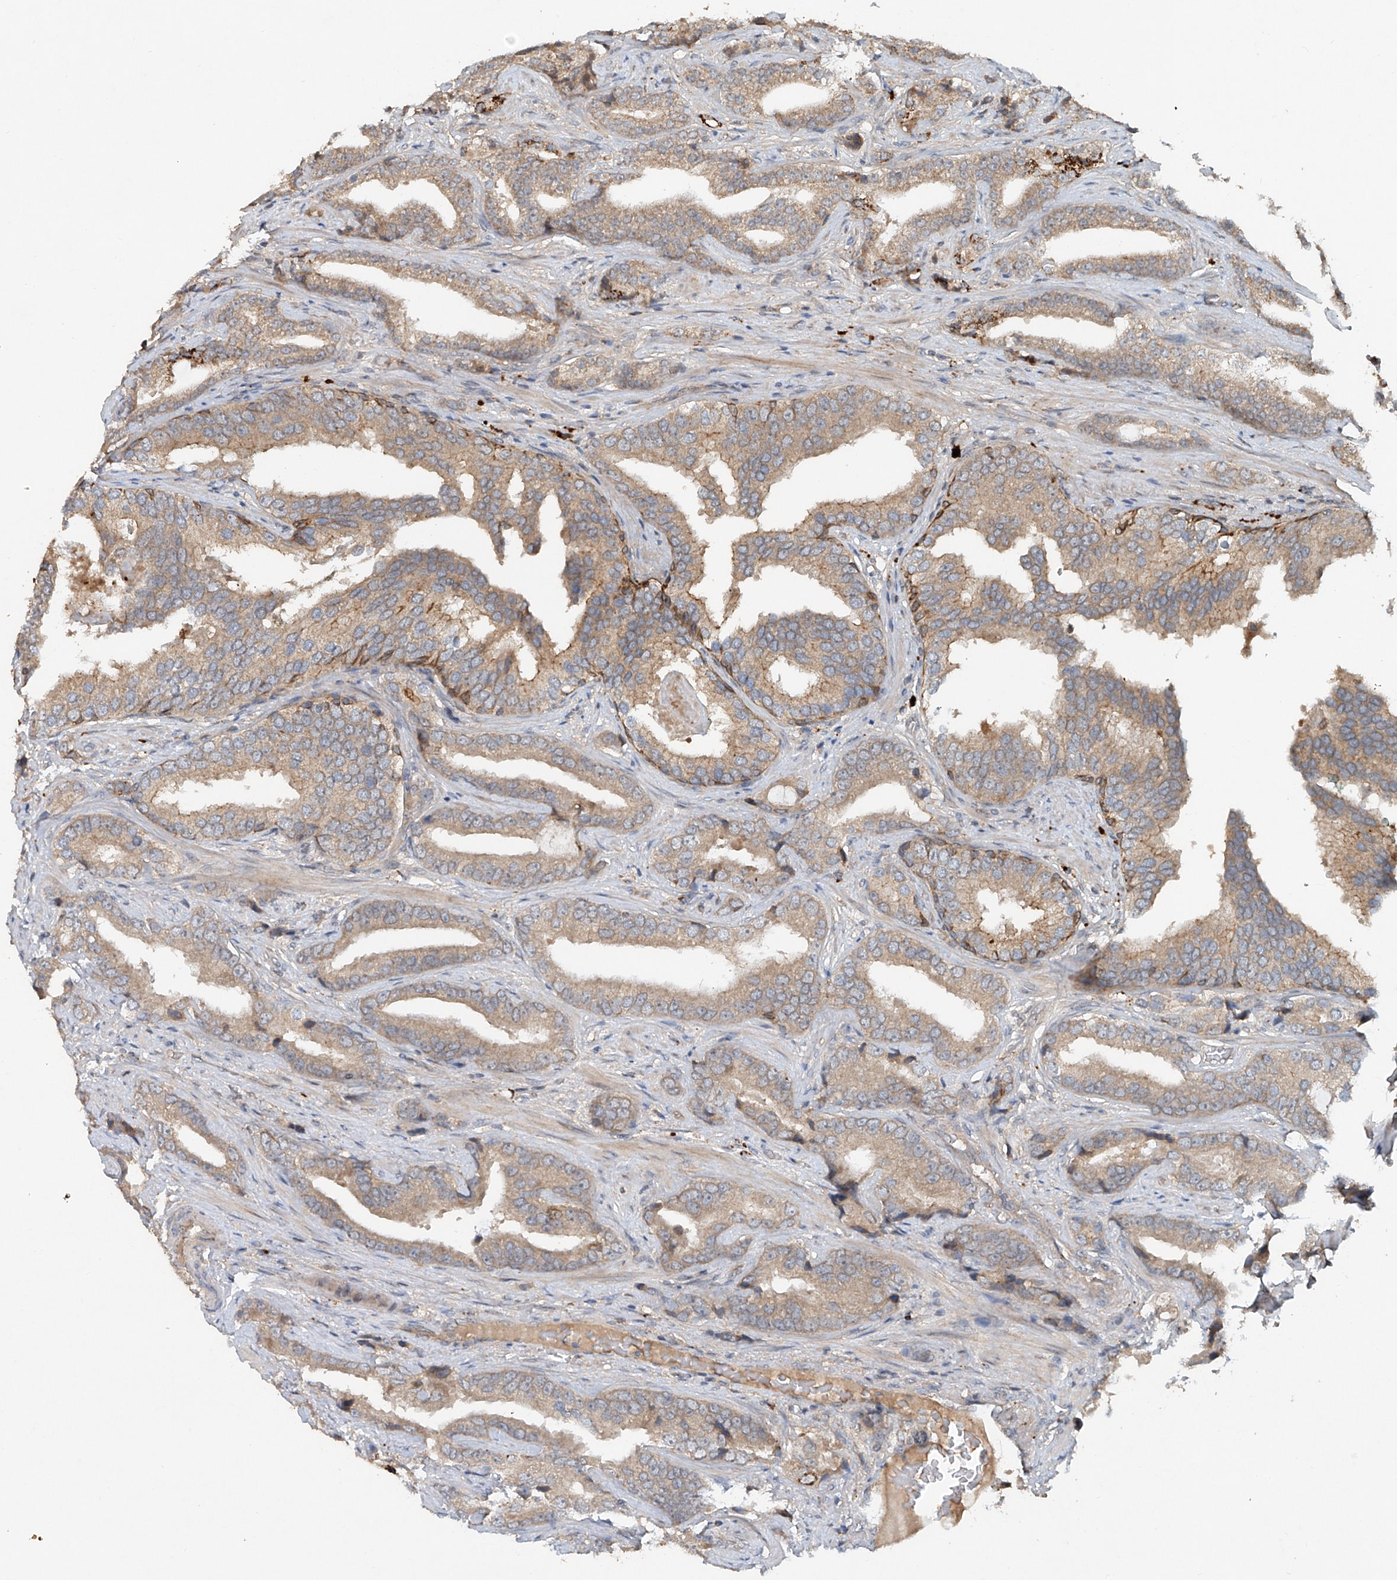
{"staining": {"intensity": "moderate", "quantity": ">75%", "location": "cytoplasmic/membranous"}, "tissue": "prostate cancer", "cell_type": "Tumor cells", "image_type": "cancer", "snomed": [{"axis": "morphology", "description": "Adenocarcinoma, Low grade"}, {"axis": "topography", "description": "Prostate"}], "caption": "Human prostate cancer (adenocarcinoma (low-grade)) stained for a protein (brown) demonstrates moderate cytoplasmic/membranous positive positivity in approximately >75% of tumor cells.", "gene": "IER5", "patient": {"sex": "male", "age": 67}}